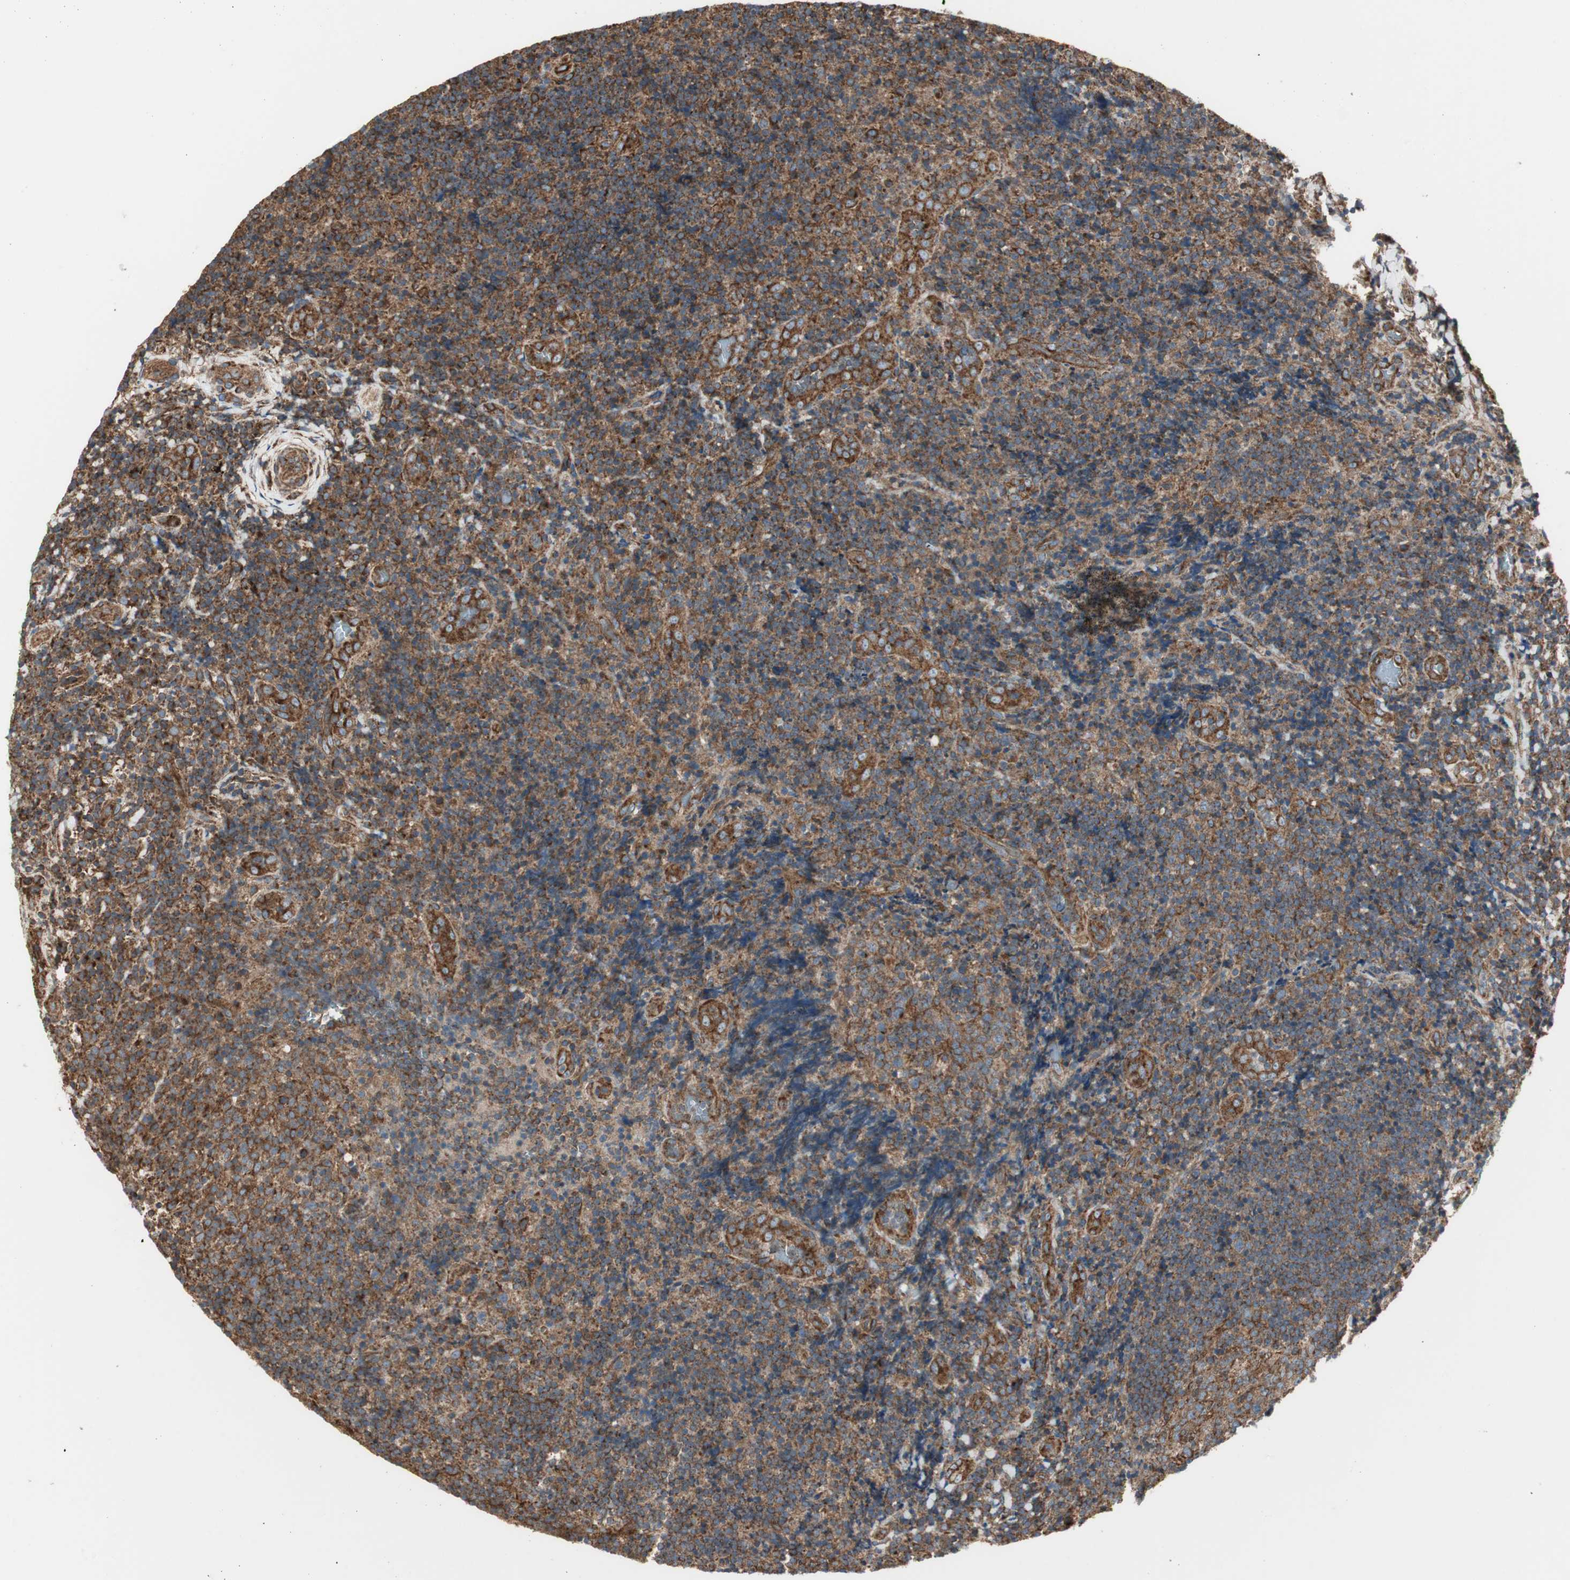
{"staining": {"intensity": "strong", "quantity": ">75%", "location": "cytoplasmic/membranous"}, "tissue": "lymphoma", "cell_type": "Tumor cells", "image_type": "cancer", "snomed": [{"axis": "morphology", "description": "Malignant lymphoma, non-Hodgkin's type, High grade"}, {"axis": "topography", "description": "Tonsil"}], "caption": "Tumor cells show high levels of strong cytoplasmic/membranous positivity in about >75% of cells in human malignant lymphoma, non-Hodgkin's type (high-grade).", "gene": "H6PD", "patient": {"sex": "female", "age": 36}}